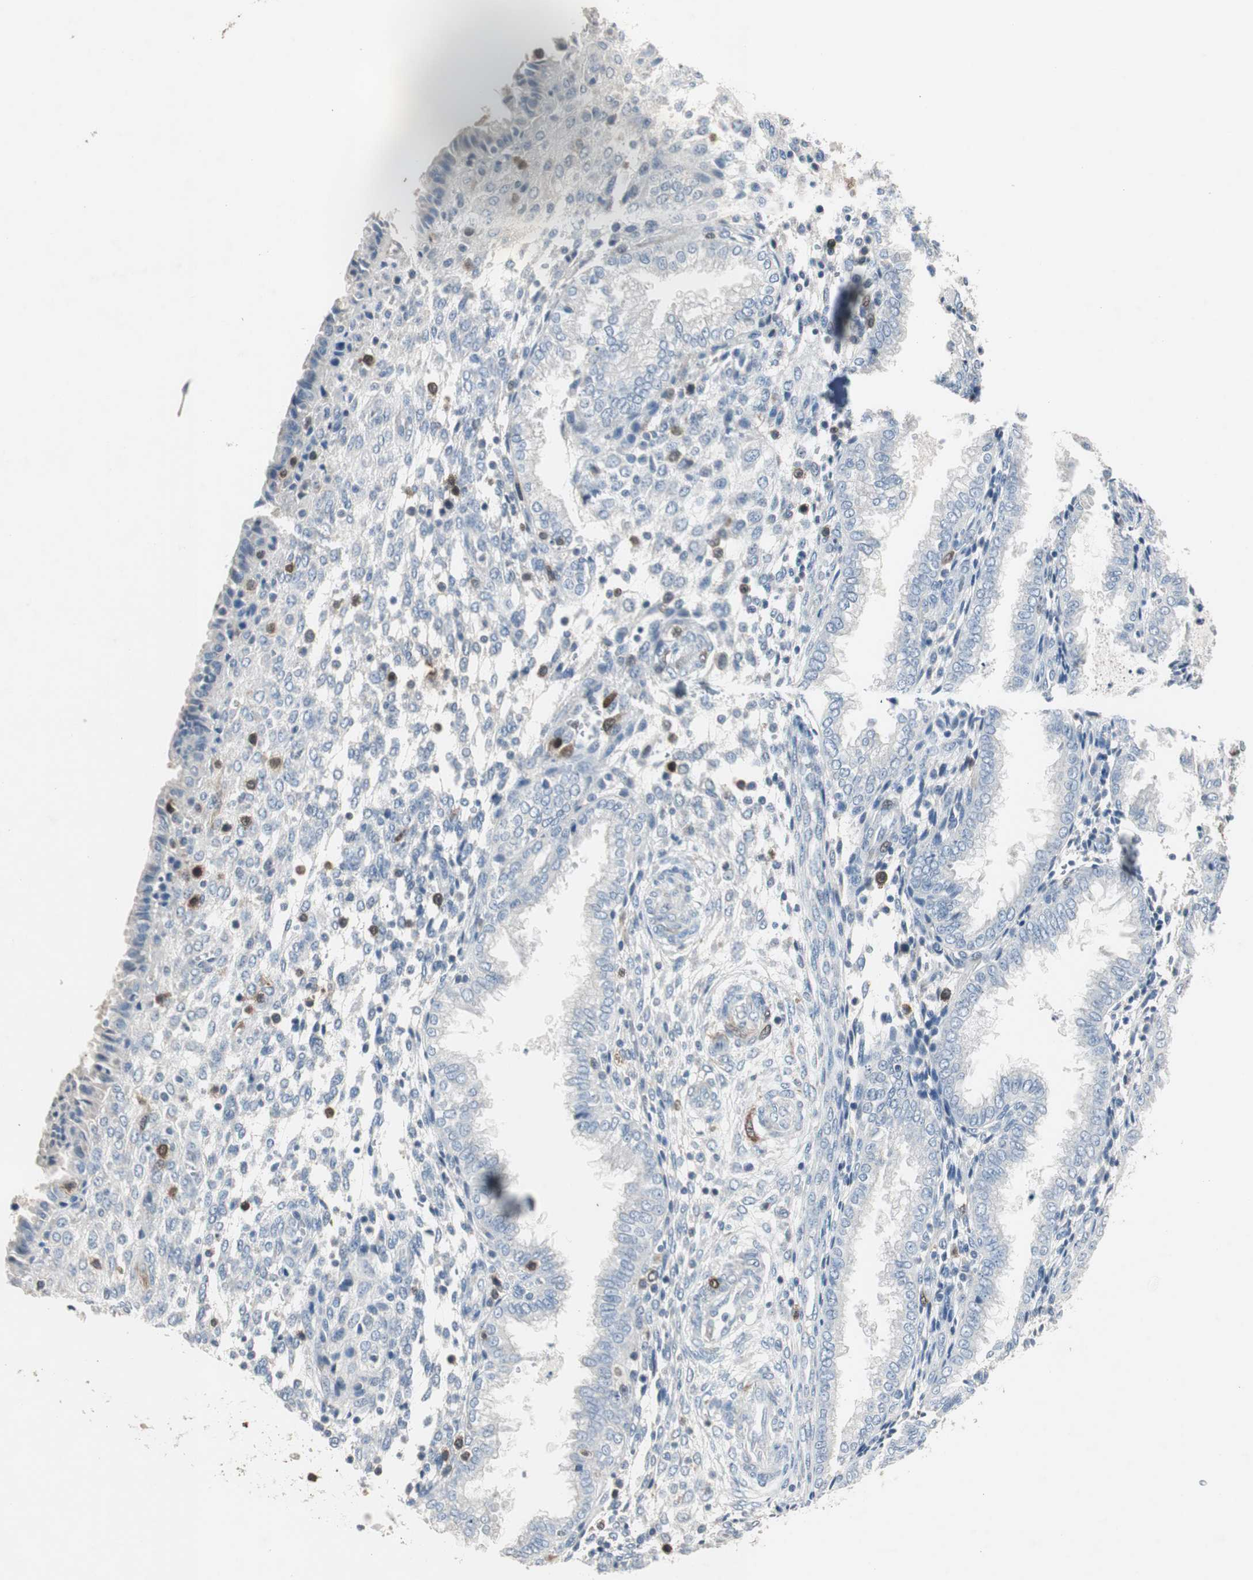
{"staining": {"intensity": "moderate", "quantity": "<25%", "location": "nuclear"}, "tissue": "endometrium", "cell_type": "Cells in endometrial stroma", "image_type": "normal", "snomed": [{"axis": "morphology", "description": "Normal tissue, NOS"}, {"axis": "topography", "description": "Endometrium"}], "caption": "Approximately <25% of cells in endometrial stroma in benign endometrium show moderate nuclear protein positivity as visualized by brown immunohistochemical staining.", "gene": "TK1", "patient": {"sex": "female", "age": 33}}